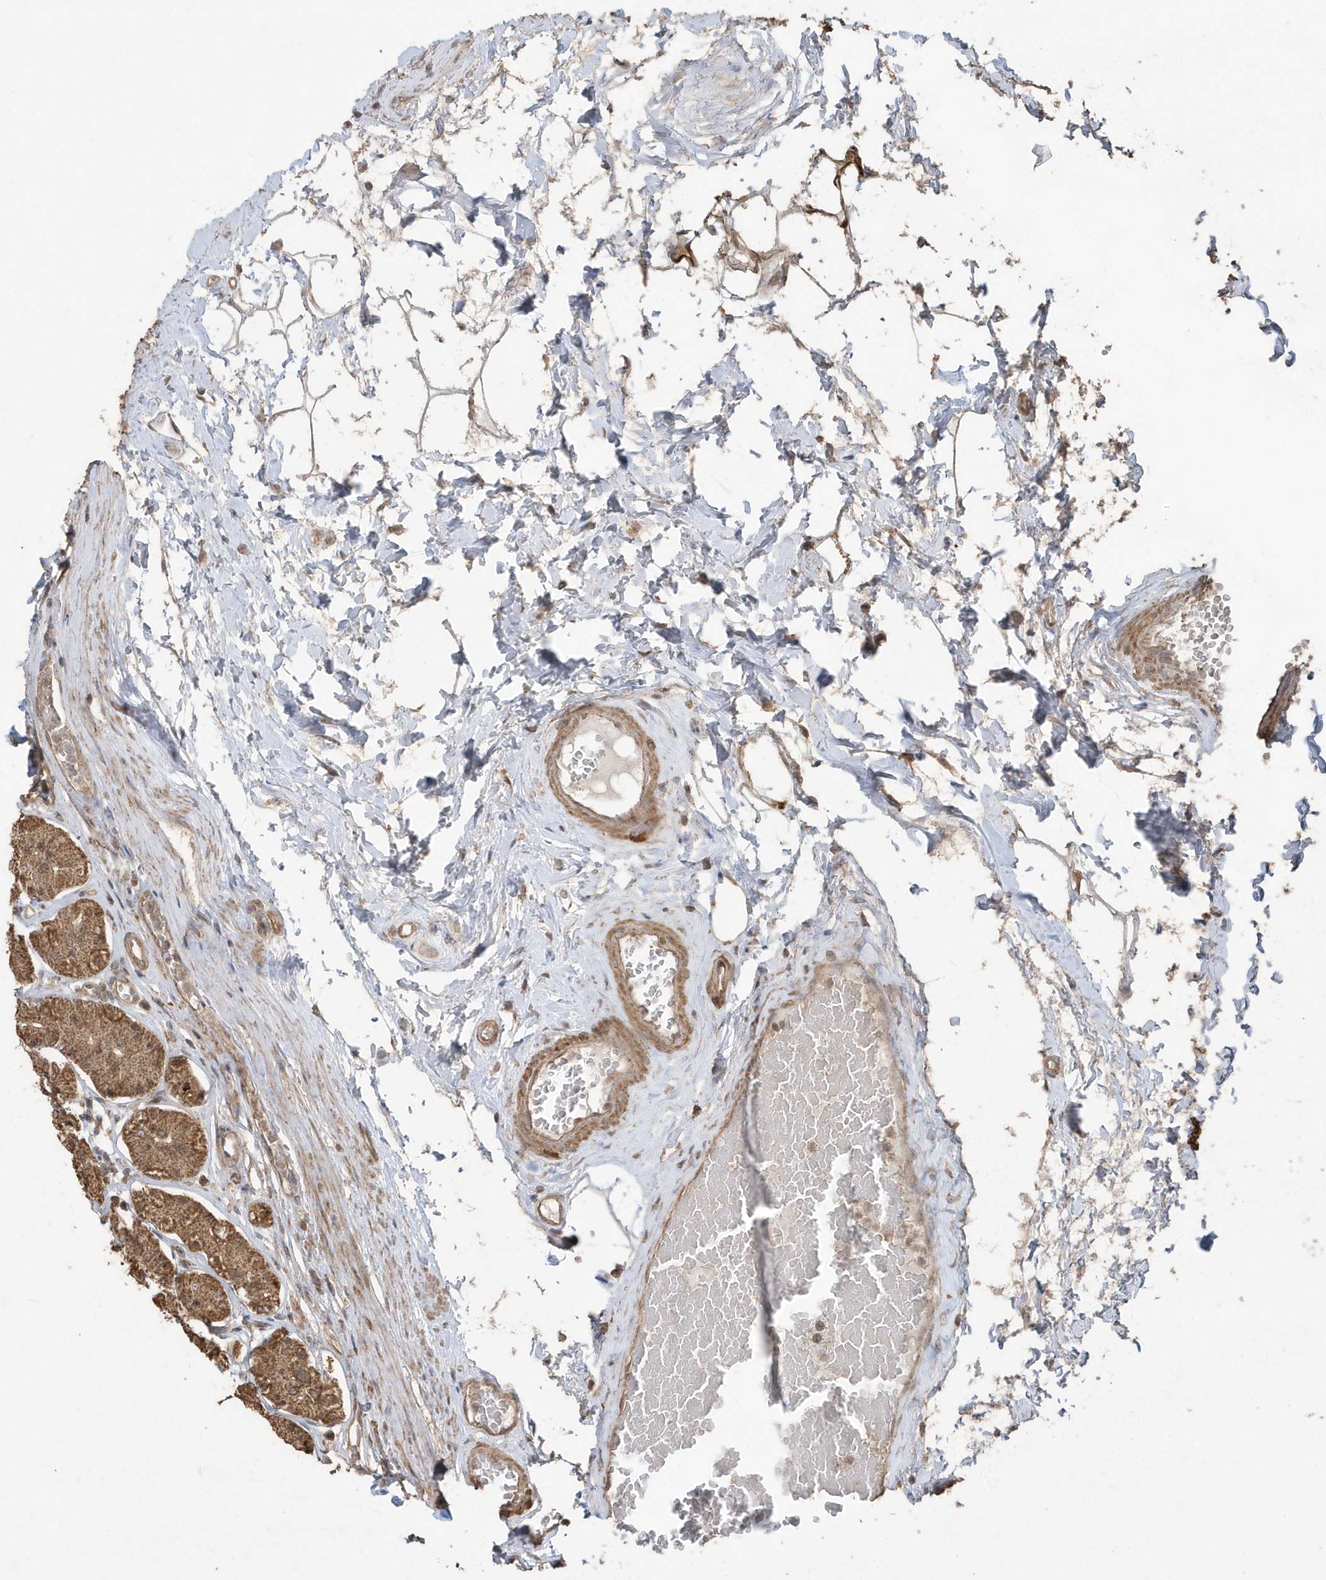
{"staining": {"intensity": "moderate", "quantity": ">75%", "location": "cytoplasmic/membranous"}, "tissue": "stomach", "cell_type": "Glandular cells", "image_type": "normal", "snomed": [{"axis": "morphology", "description": "Normal tissue, NOS"}, {"axis": "topography", "description": "Stomach"}, {"axis": "topography", "description": "Stomach, lower"}], "caption": "Protein analysis of benign stomach shows moderate cytoplasmic/membranous positivity in approximately >75% of glandular cells.", "gene": "PAXBP1", "patient": {"sex": "female", "age": 56}}